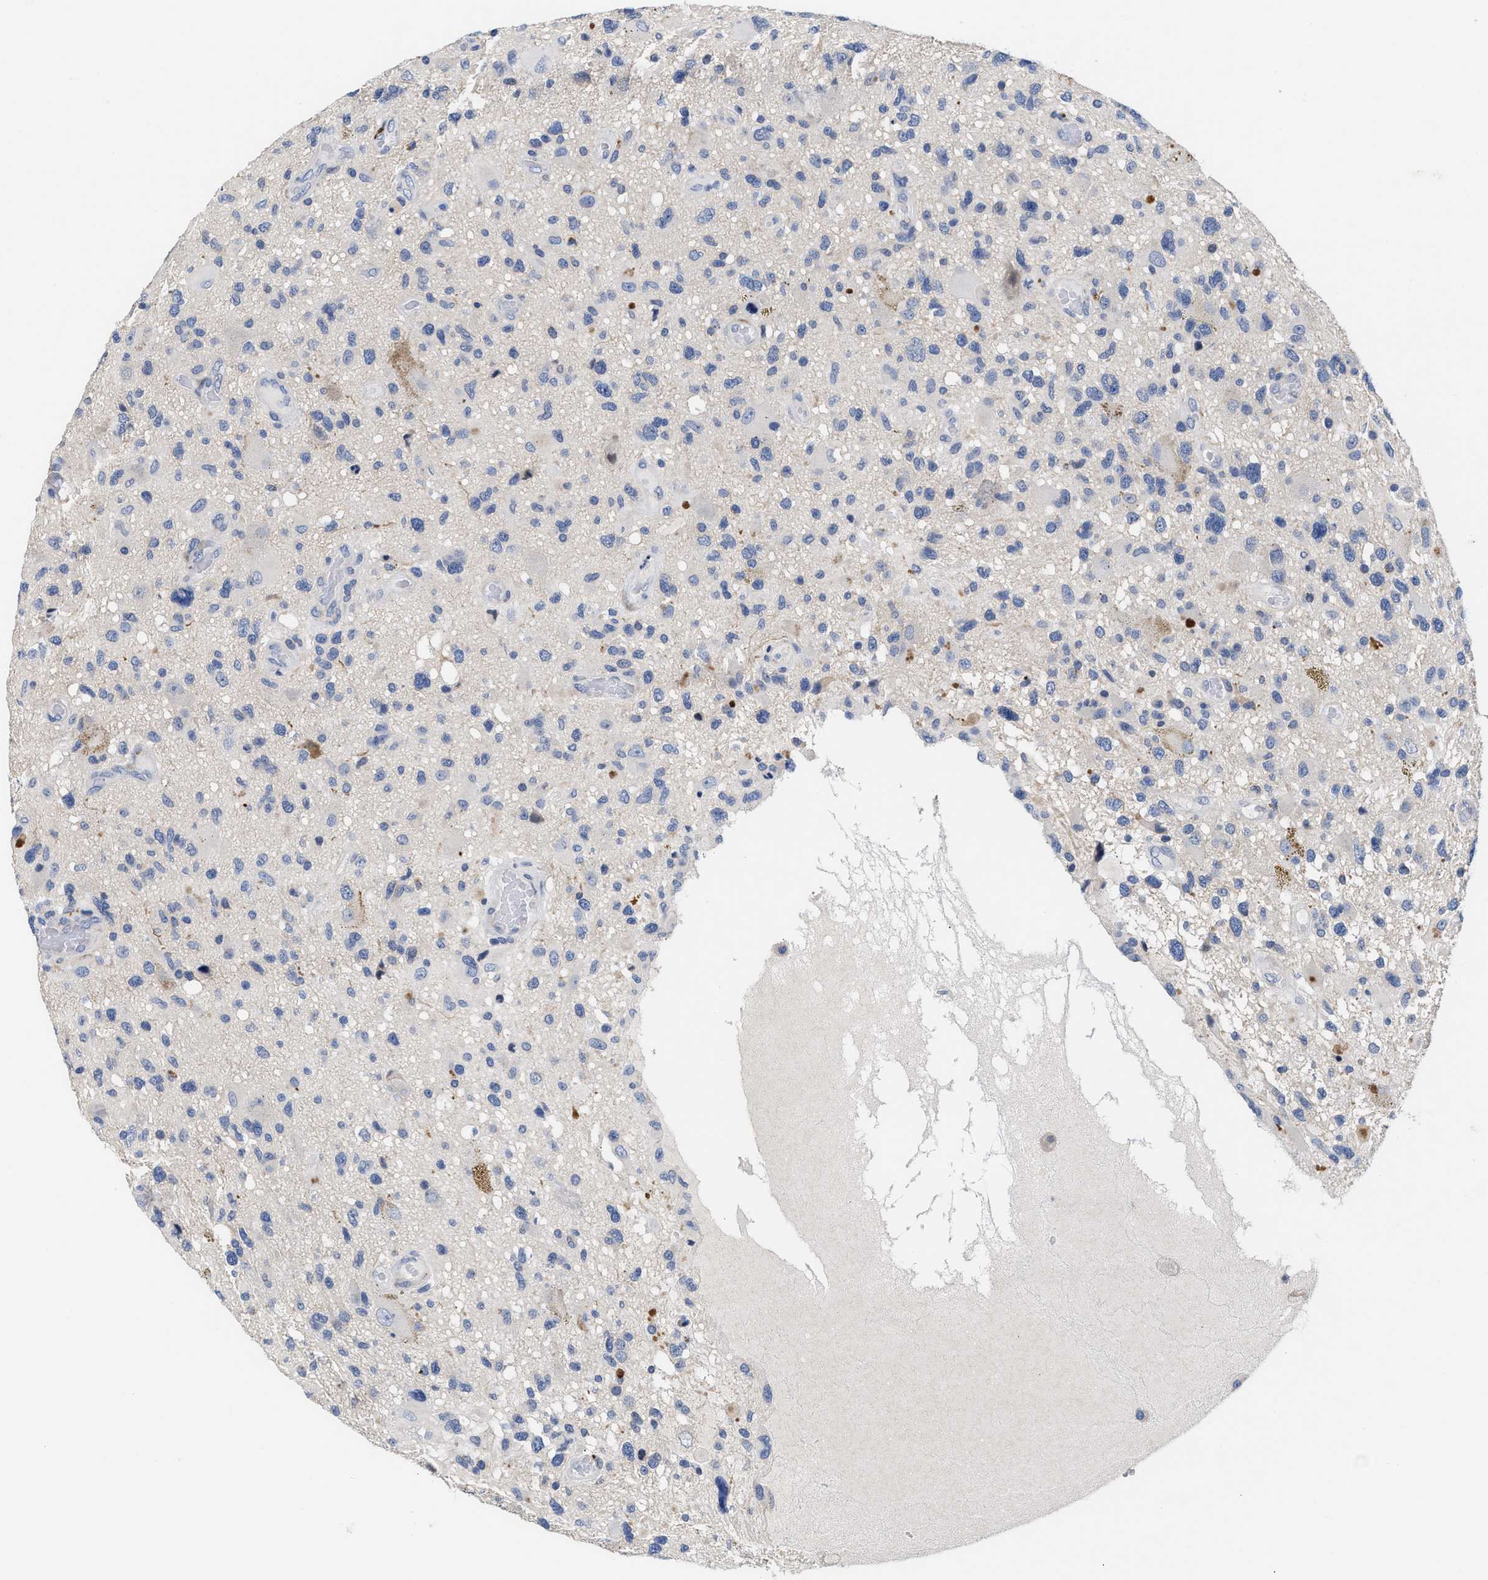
{"staining": {"intensity": "negative", "quantity": "none", "location": "none"}, "tissue": "glioma", "cell_type": "Tumor cells", "image_type": "cancer", "snomed": [{"axis": "morphology", "description": "Glioma, malignant, High grade"}, {"axis": "topography", "description": "Brain"}], "caption": "Immunohistochemical staining of glioma demonstrates no significant positivity in tumor cells. (Brightfield microscopy of DAB immunohistochemistry at high magnification).", "gene": "ACTL7B", "patient": {"sex": "male", "age": 33}}